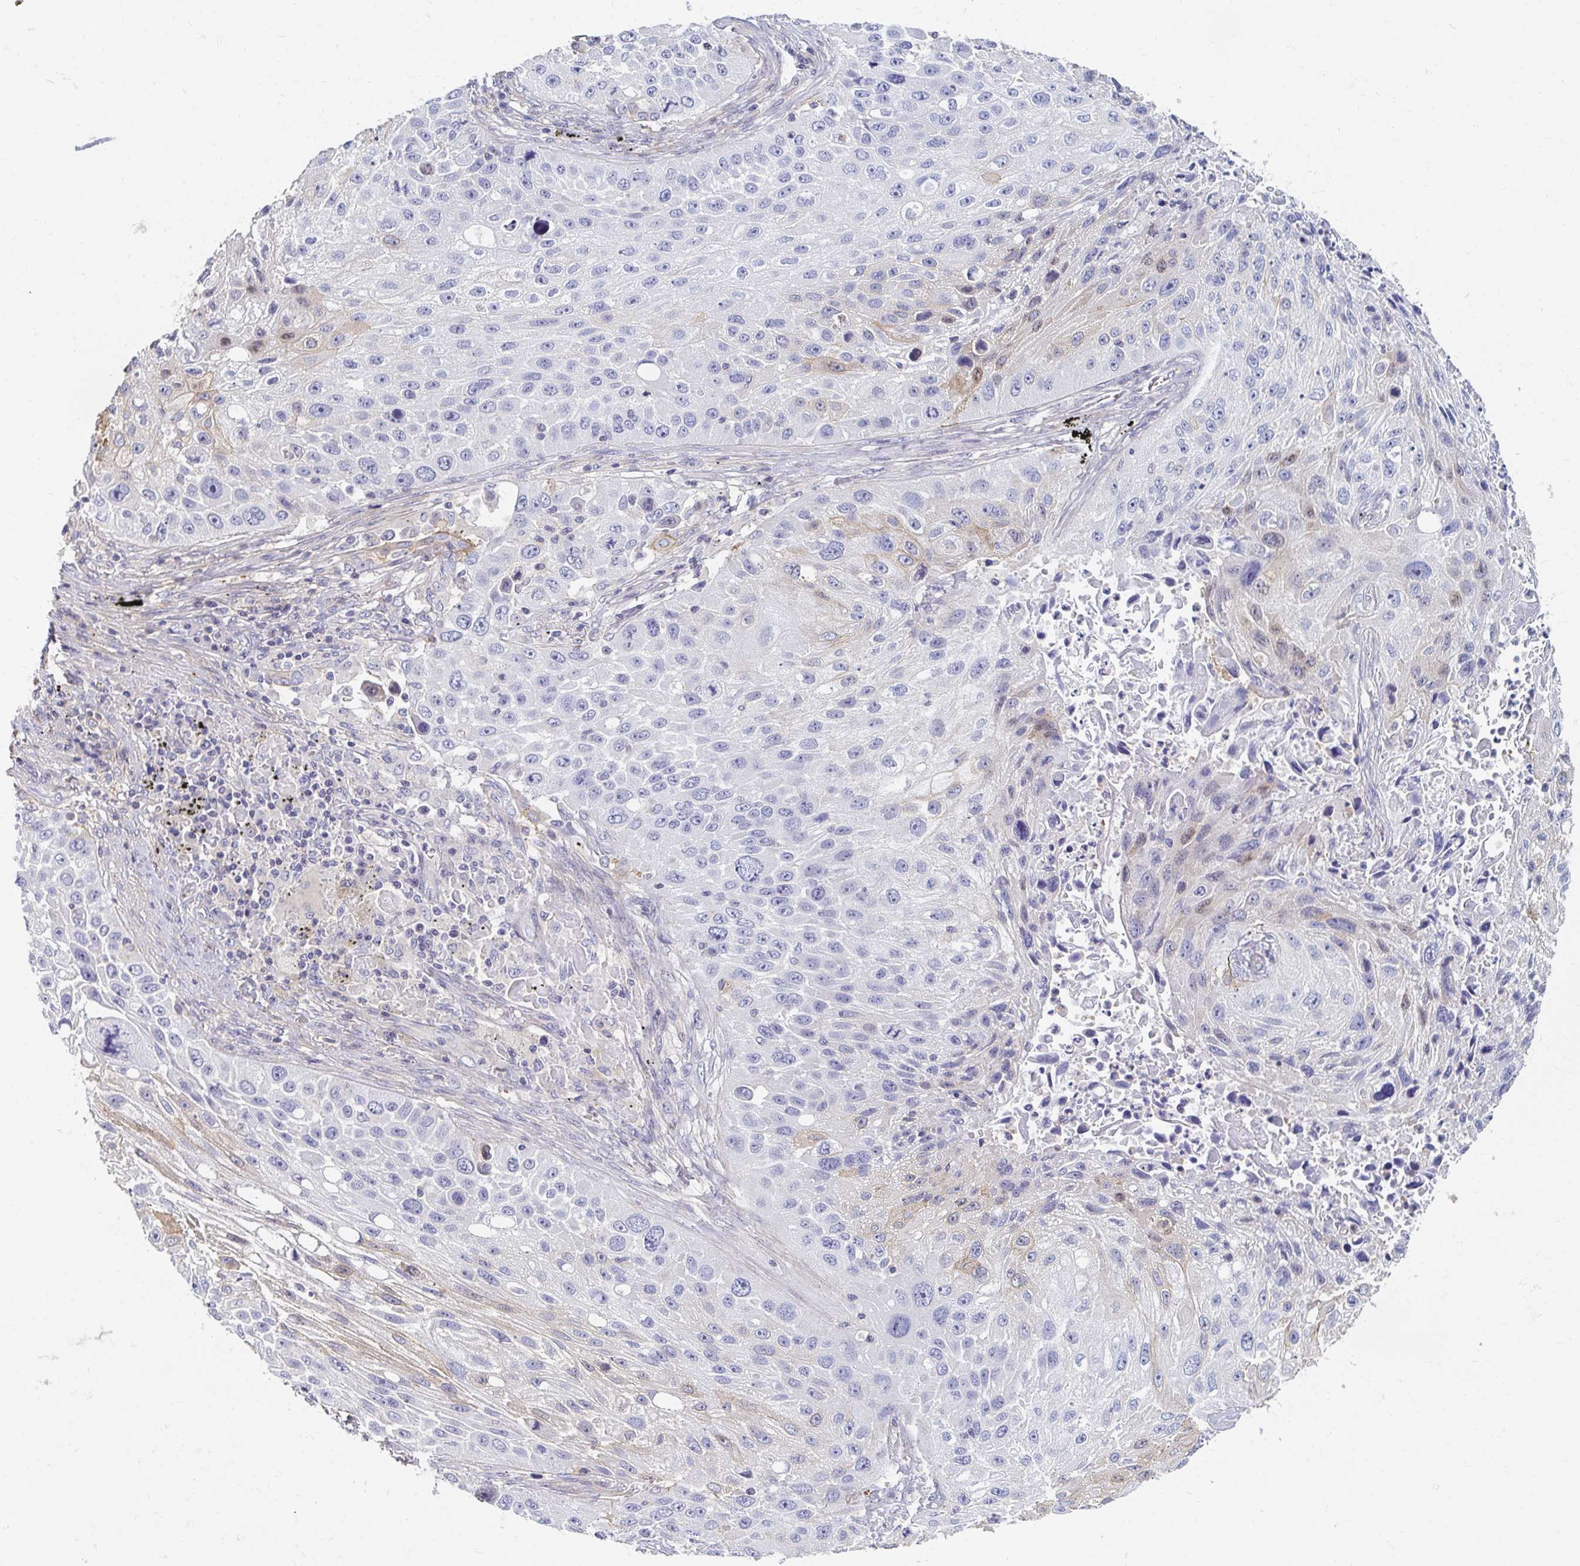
{"staining": {"intensity": "negative", "quantity": "none", "location": "none"}, "tissue": "lung cancer", "cell_type": "Tumor cells", "image_type": "cancer", "snomed": [{"axis": "morphology", "description": "Normal morphology"}, {"axis": "morphology", "description": "Squamous cell carcinoma, NOS"}, {"axis": "topography", "description": "Lymph node"}, {"axis": "topography", "description": "Lung"}], "caption": "This is an IHC histopathology image of lung cancer. There is no expression in tumor cells.", "gene": "MYLK2", "patient": {"sex": "male", "age": 67}}